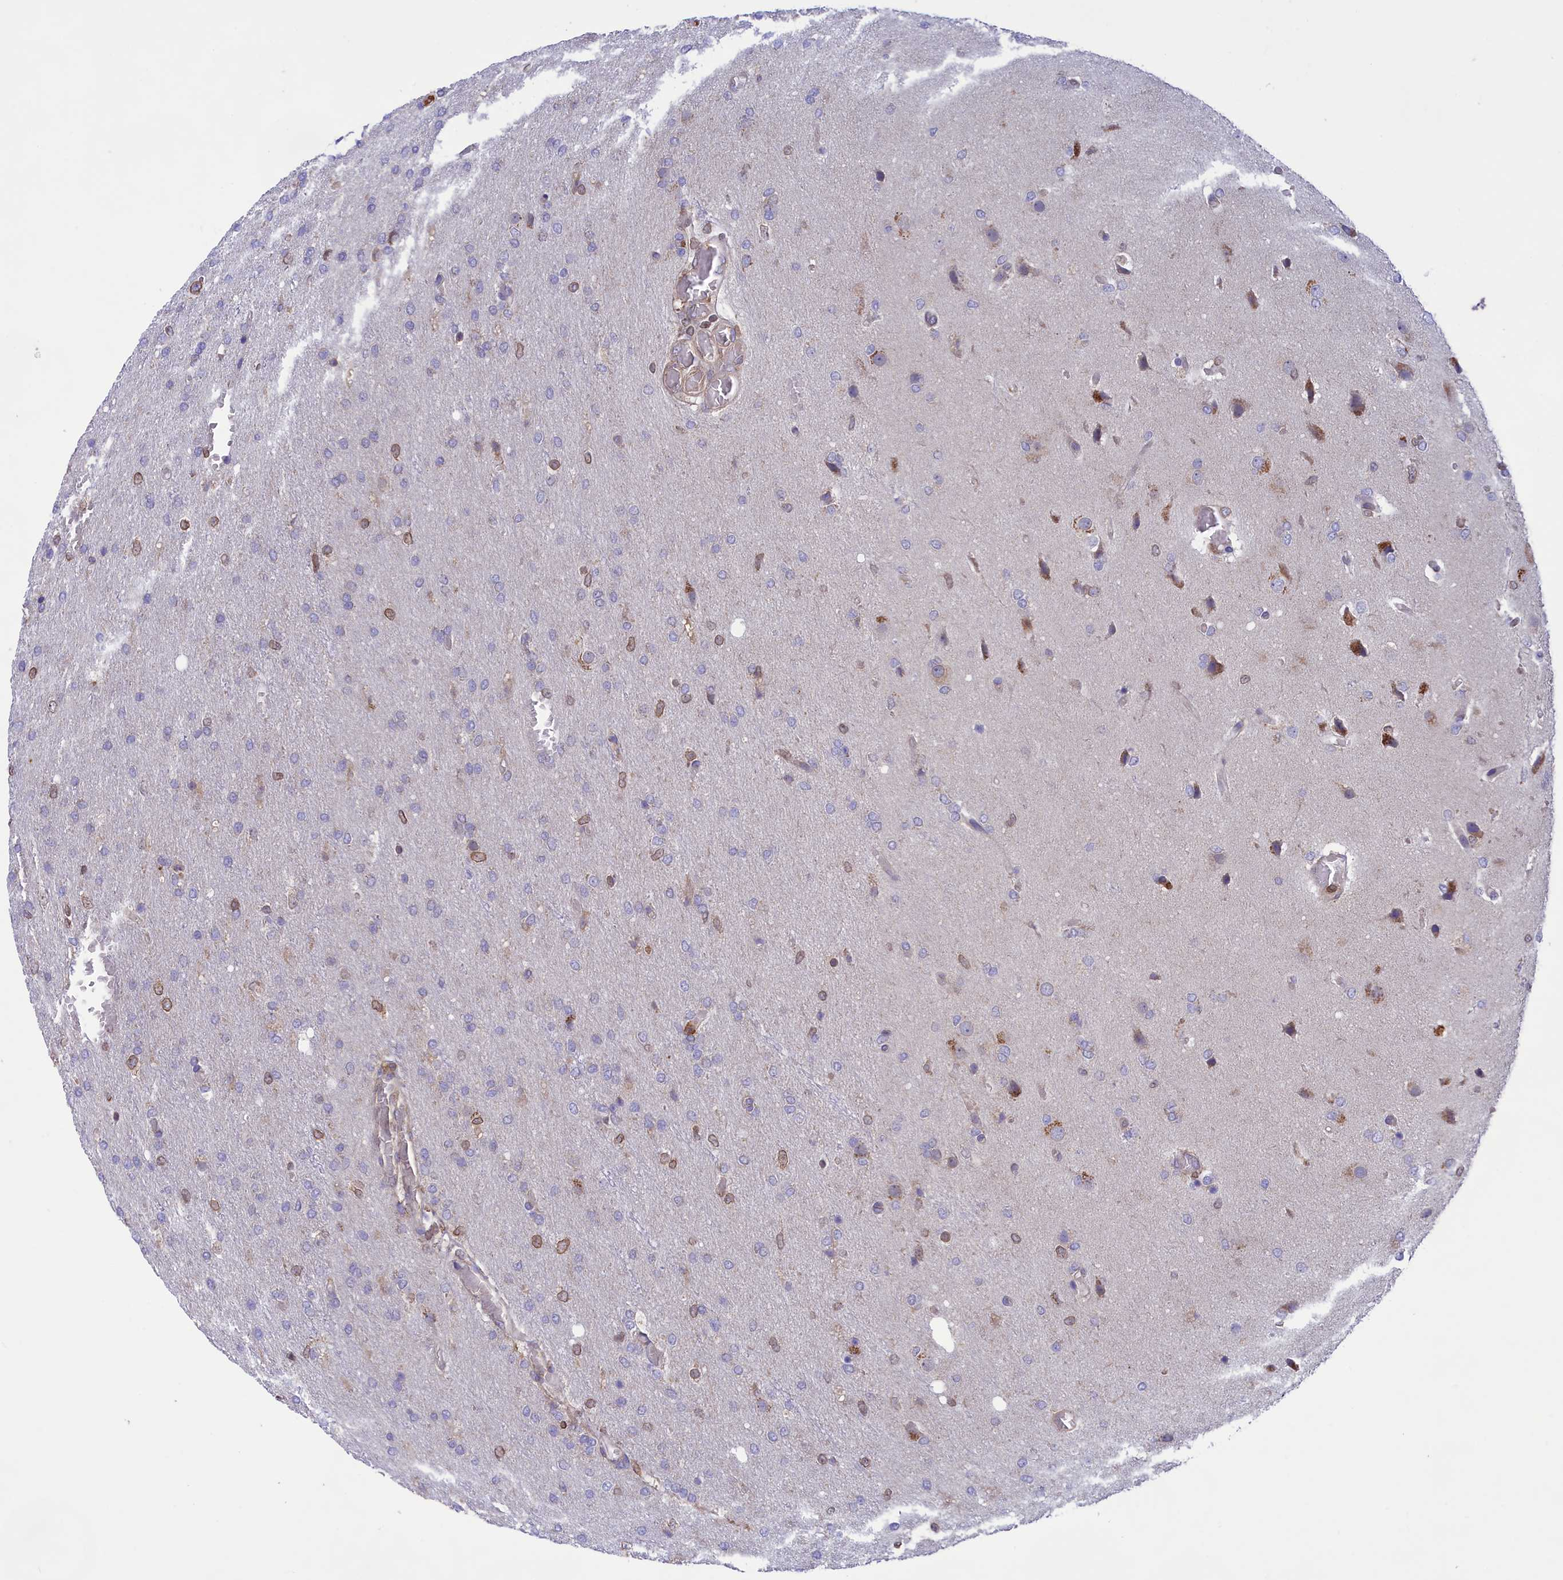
{"staining": {"intensity": "weak", "quantity": "25%-75%", "location": "nuclear"}, "tissue": "glioma", "cell_type": "Tumor cells", "image_type": "cancer", "snomed": [{"axis": "morphology", "description": "Glioma, malignant, High grade"}, {"axis": "topography", "description": "Brain"}], "caption": "A low amount of weak nuclear positivity is identified in approximately 25%-75% of tumor cells in malignant high-grade glioma tissue.", "gene": "PKHD1L1", "patient": {"sex": "female", "age": 74}}